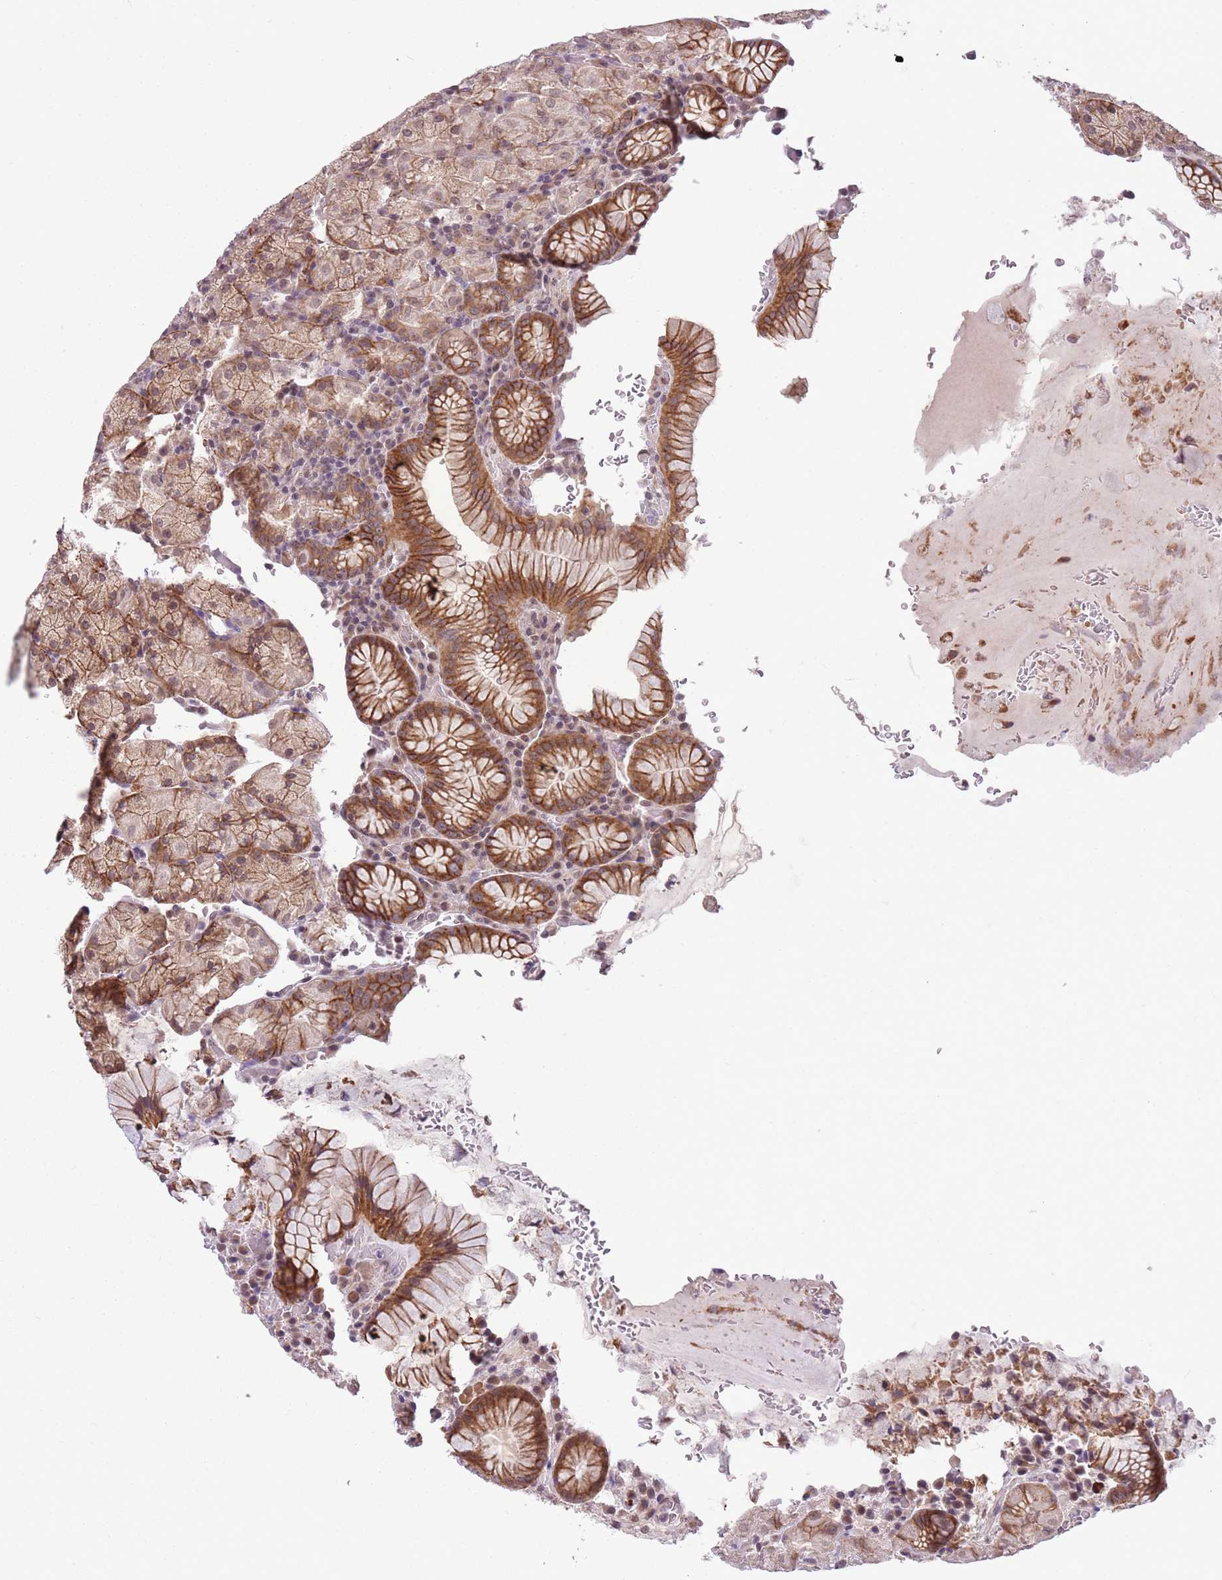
{"staining": {"intensity": "moderate", "quantity": ">75%", "location": "cytoplasmic/membranous"}, "tissue": "stomach", "cell_type": "Glandular cells", "image_type": "normal", "snomed": [{"axis": "morphology", "description": "Normal tissue, NOS"}, {"axis": "topography", "description": "Stomach, upper"}, {"axis": "topography", "description": "Stomach, lower"}], "caption": "IHC photomicrograph of unremarkable stomach: stomach stained using immunohistochemistry (IHC) displays medium levels of moderate protein expression localized specifically in the cytoplasmic/membranous of glandular cells, appearing as a cytoplasmic/membranous brown color.", "gene": "TM2D1", "patient": {"sex": "male", "age": 80}}